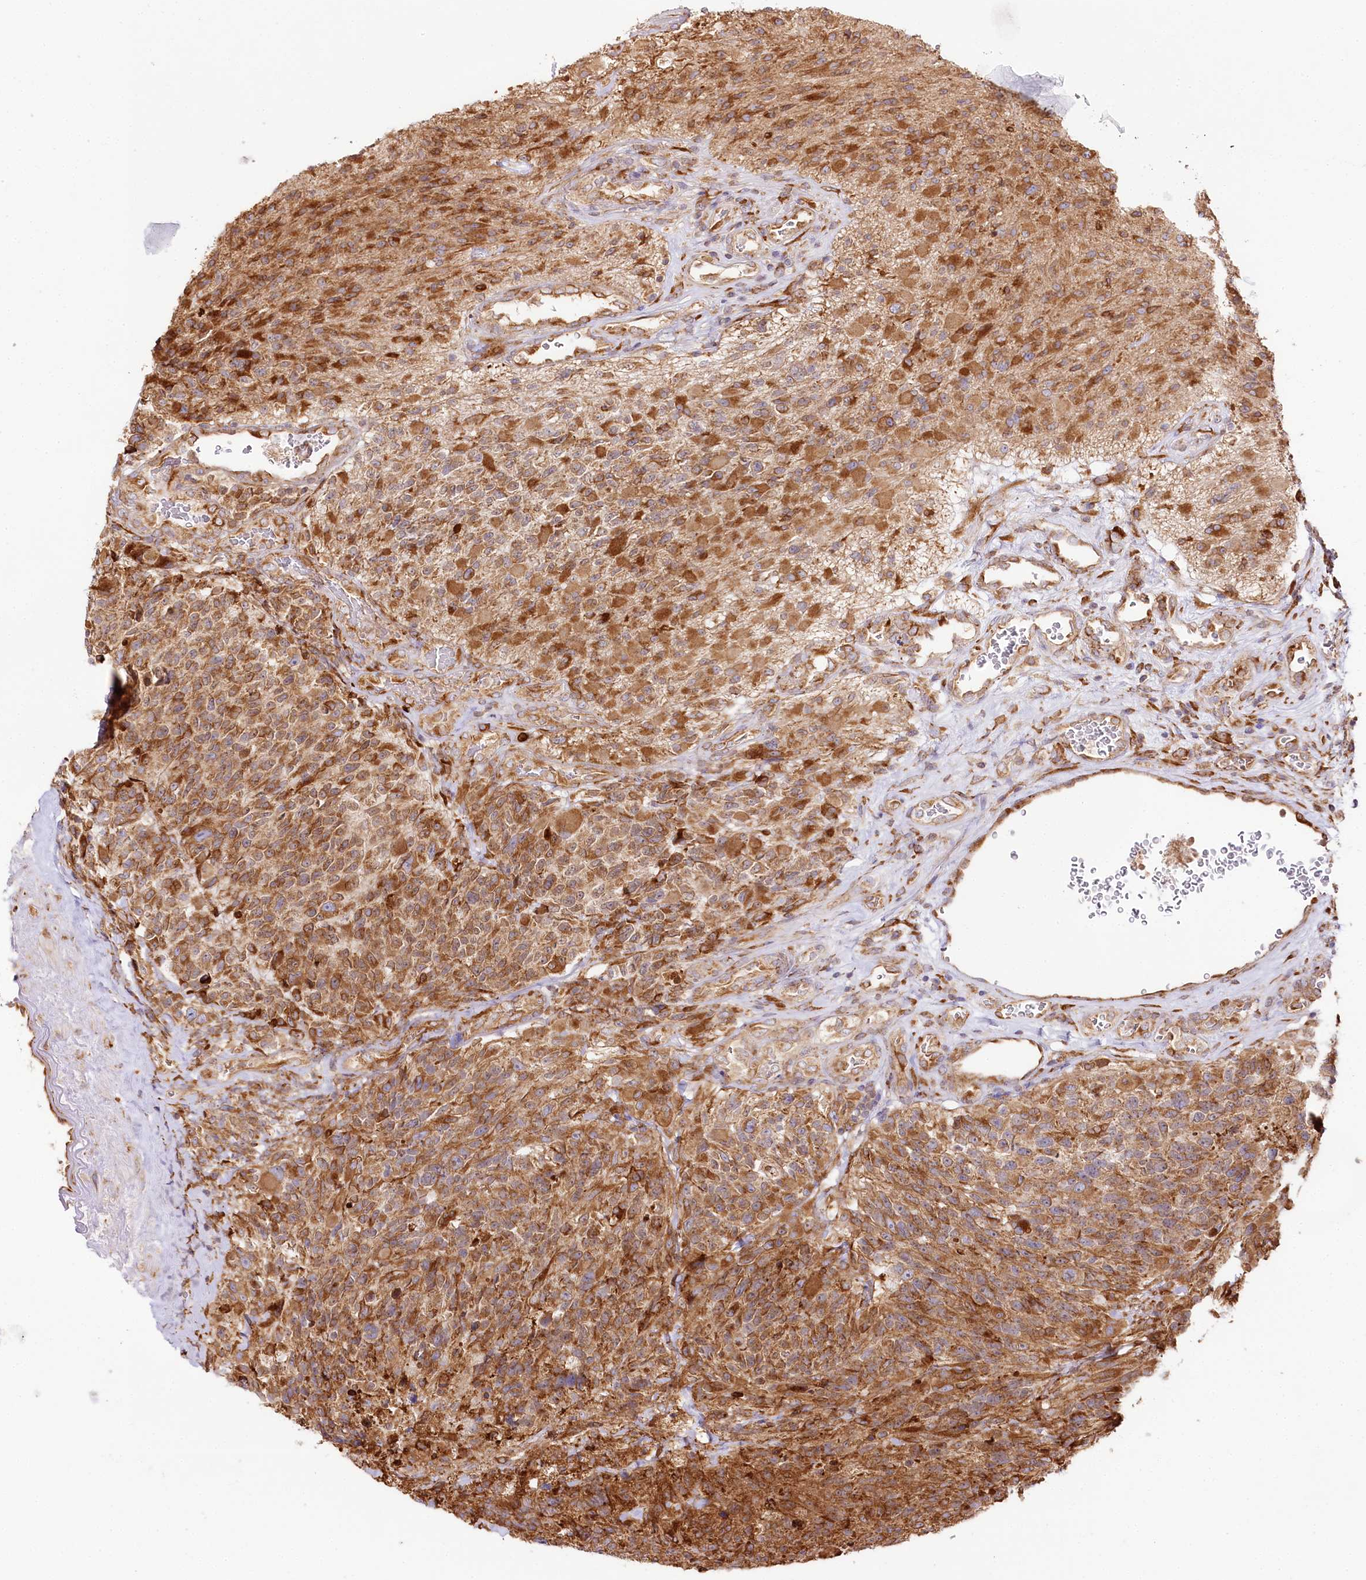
{"staining": {"intensity": "moderate", "quantity": ">75%", "location": "cytoplasmic/membranous"}, "tissue": "glioma", "cell_type": "Tumor cells", "image_type": "cancer", "snomed": [{"axis": "morphology", "description": "Glioma, malignant, High grade"}, {"axis": "topography", "description": "Brain"}], "caption": "About >75% of tumor cells in glioma reveal moderate cytoplasmic/membranous protein expression as visualized by brown immunohistochemical staining.", "gene": "CNPY2", "patient": {"sex": "male", "age": 76}}